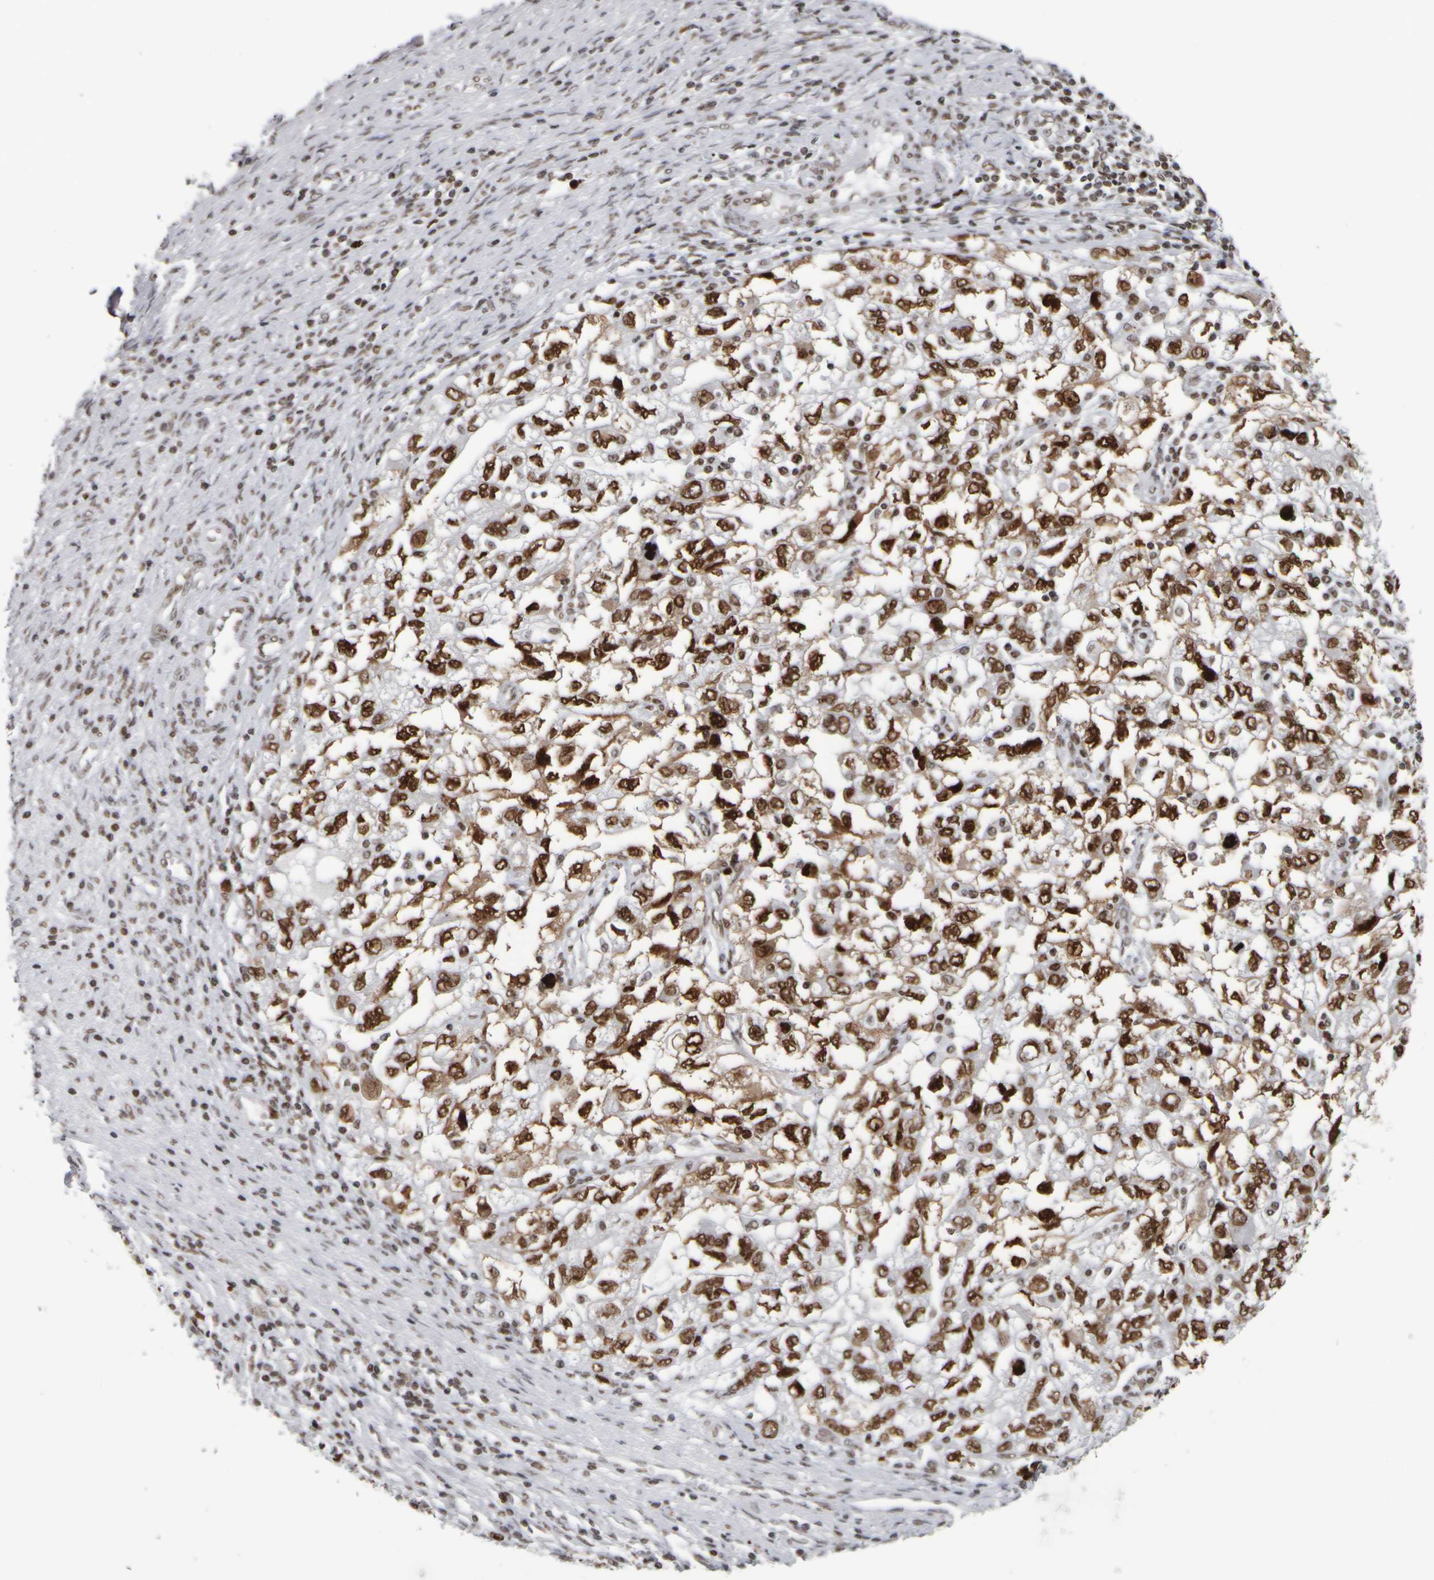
{"staining": {"intensity": "moderate", "quantity": ">75%", "location": "nuclear"}, "tissue": "ovarian cancer", "cell_type": "Tumor cells", "image_type": "cancer", "snomed": [{"axis": "morphology", "description": "Carcinoma, NOS"}, {"axis": "morphology", "description": "Cystadenocarcinoma, serous, NOS"}, {"axis": "topography", "description": "Ovary"}], "caption": "This photomicrograph displays immunohistochemistry (IHC) staining of serous cystadenocarcinoma (ovarian), with medium moderate nuclear positivity in about >75% of tumor cells.", "gene": "TOP2B", "patient": {"sex": "female", "age": 69}}